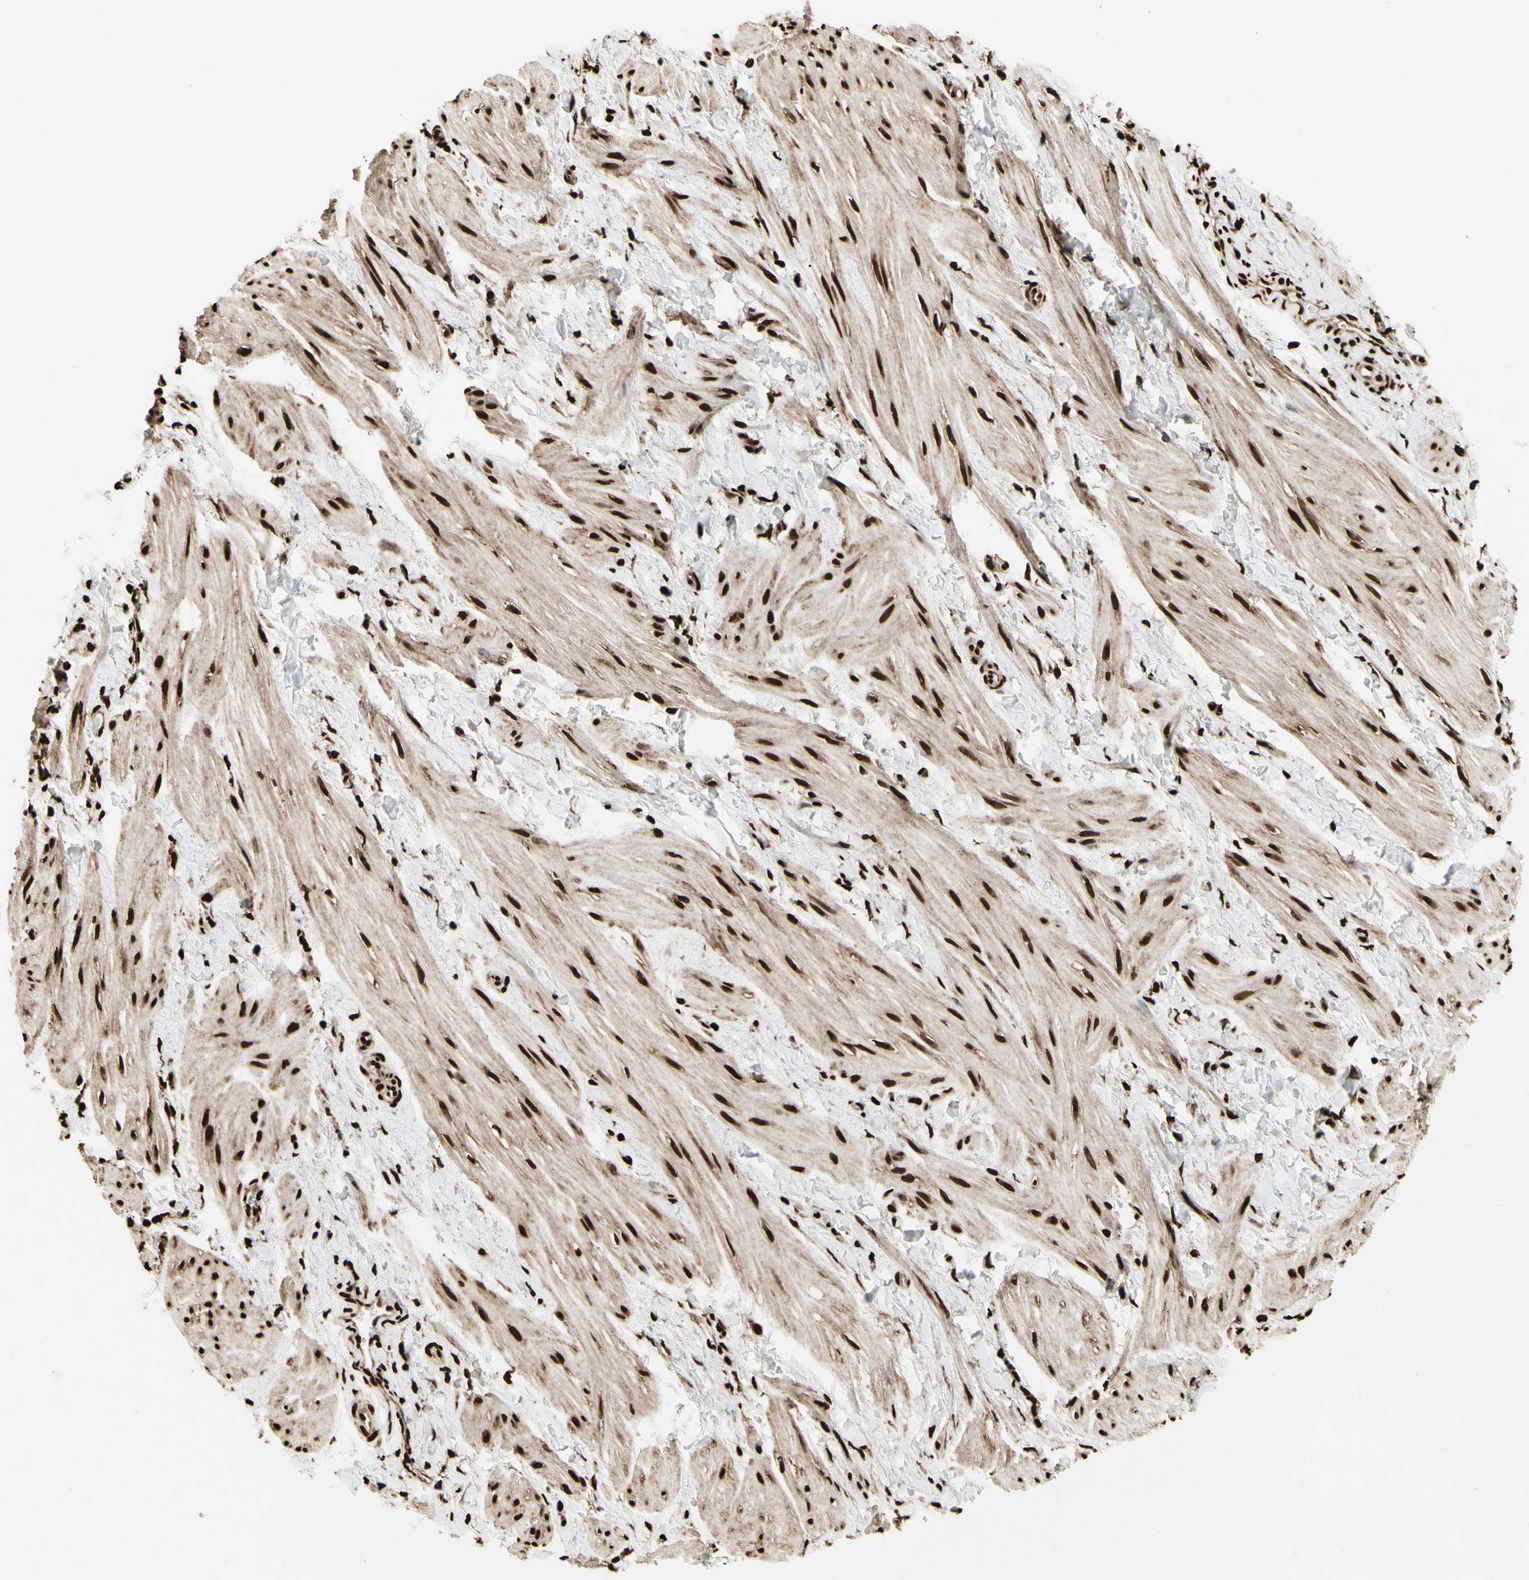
{"staining": {"intensity": "strong", "quantity": ">75%", "location": "cytoplasmic/membranous,nuclear"}, "tissue": "smooth muscle", "cell_type": "Smooth muscle cells", "image_type": "normal", "snomed": [{"axis": "morphology", "description": "Normal tissue, NOS"}, {"axis": "topography", "description": "Smooth muscle"}], "caption": "Smooth muscle cells display high levels of strong cytoplasmic/membranous,nuclear staining in about >75% of cells in unremarkable human smooth muscle.", "gene": "HNRNPK", "patient": {"sex": "male", "age": 16}}